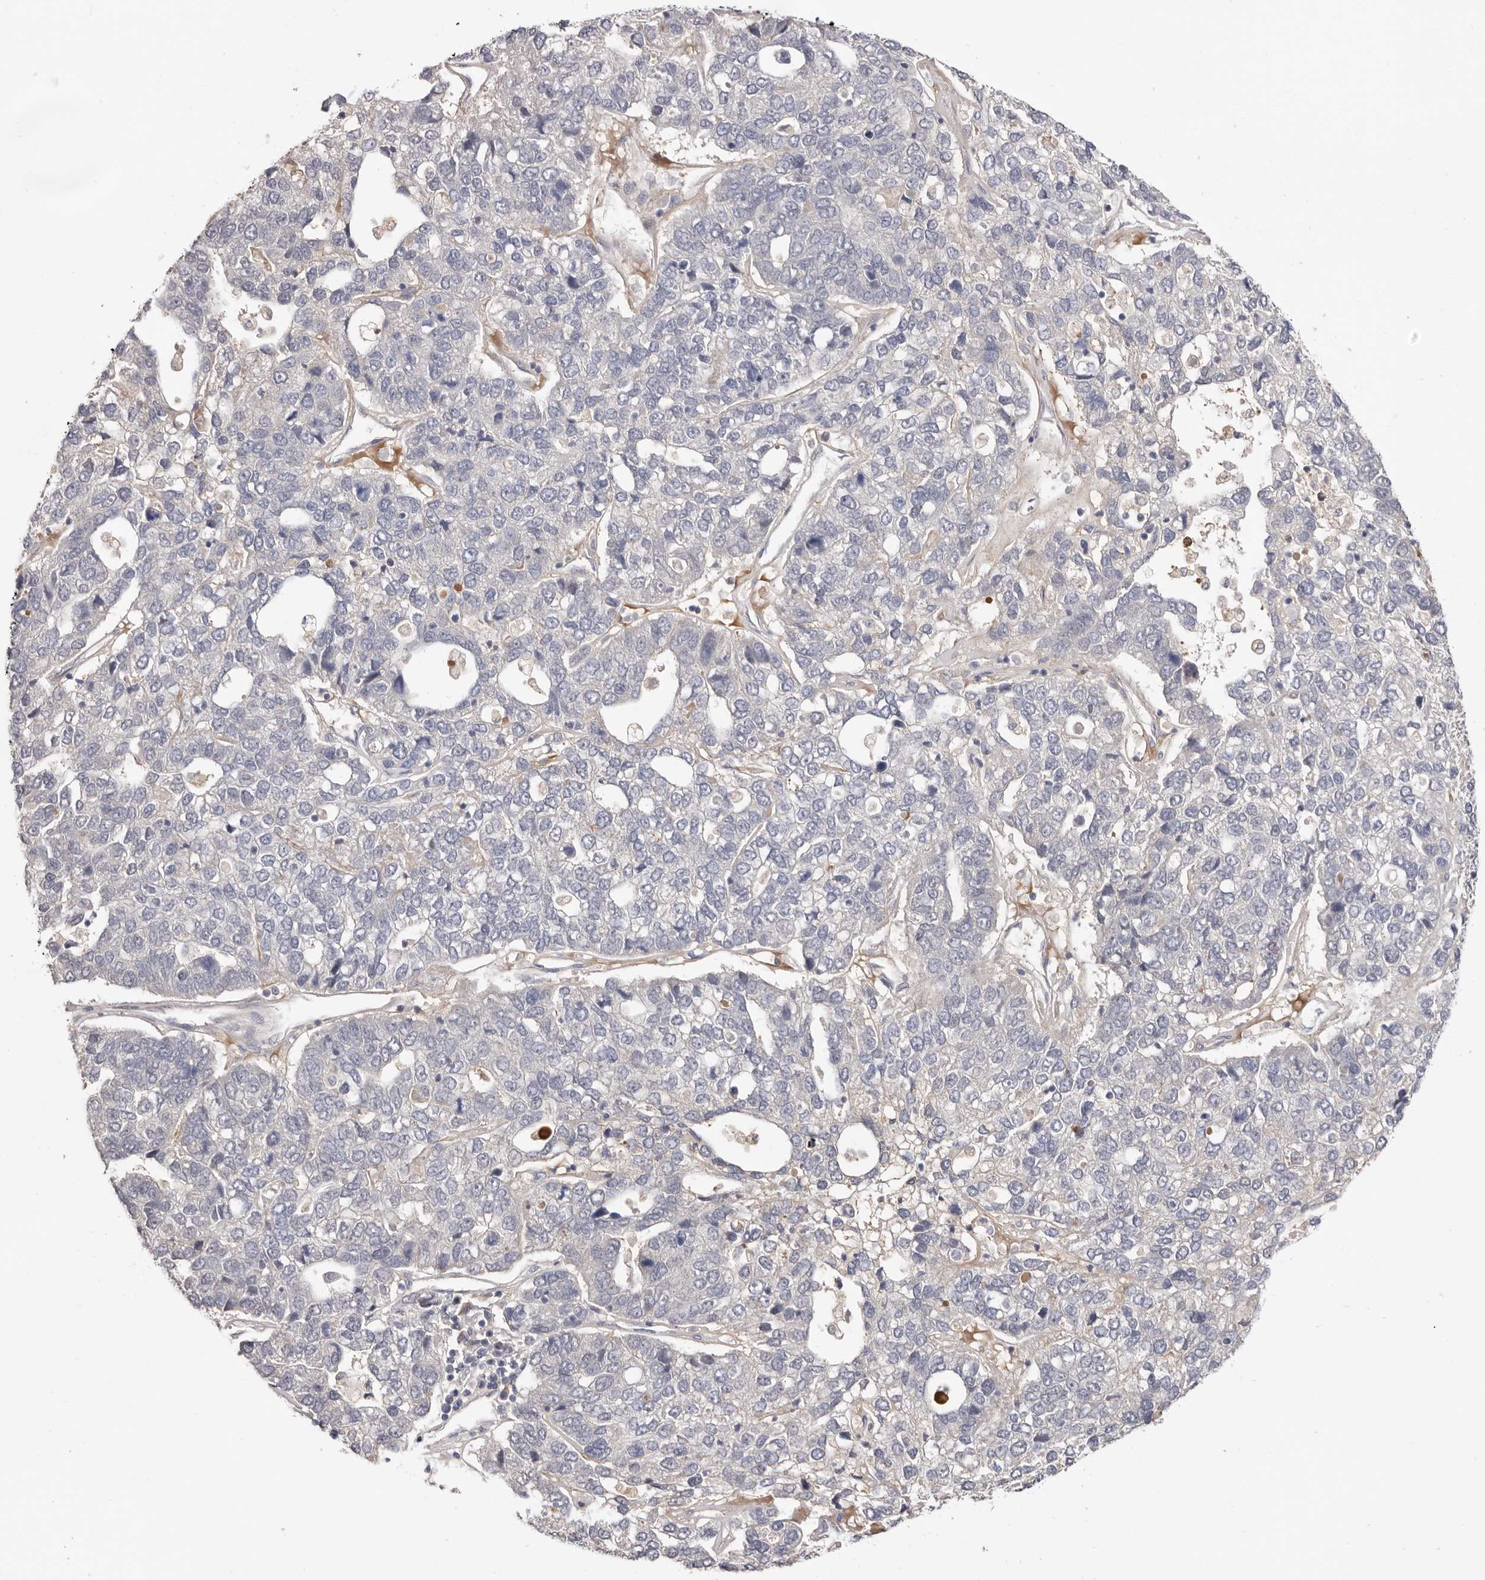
{"staining": {"intensity": "negative", "quantity": "none", "location": "none"}, "tissue": "pancreatic cancer", "cell_type": "Tumor cells", "image_type": "cancer", "snomed": [{"axis": "morphology", "description": "Adenocarcinoma, NOS"}, {"axis": "topography", "description": "Pancreas"}], "caption": "This is an immunohistochemistry photomicrograph of human adenocarcinoma (pancreatic). There is no positivity in tumor cells.", "gene": "DOP1A", "patient": {"sex": "female", "age": 61}}